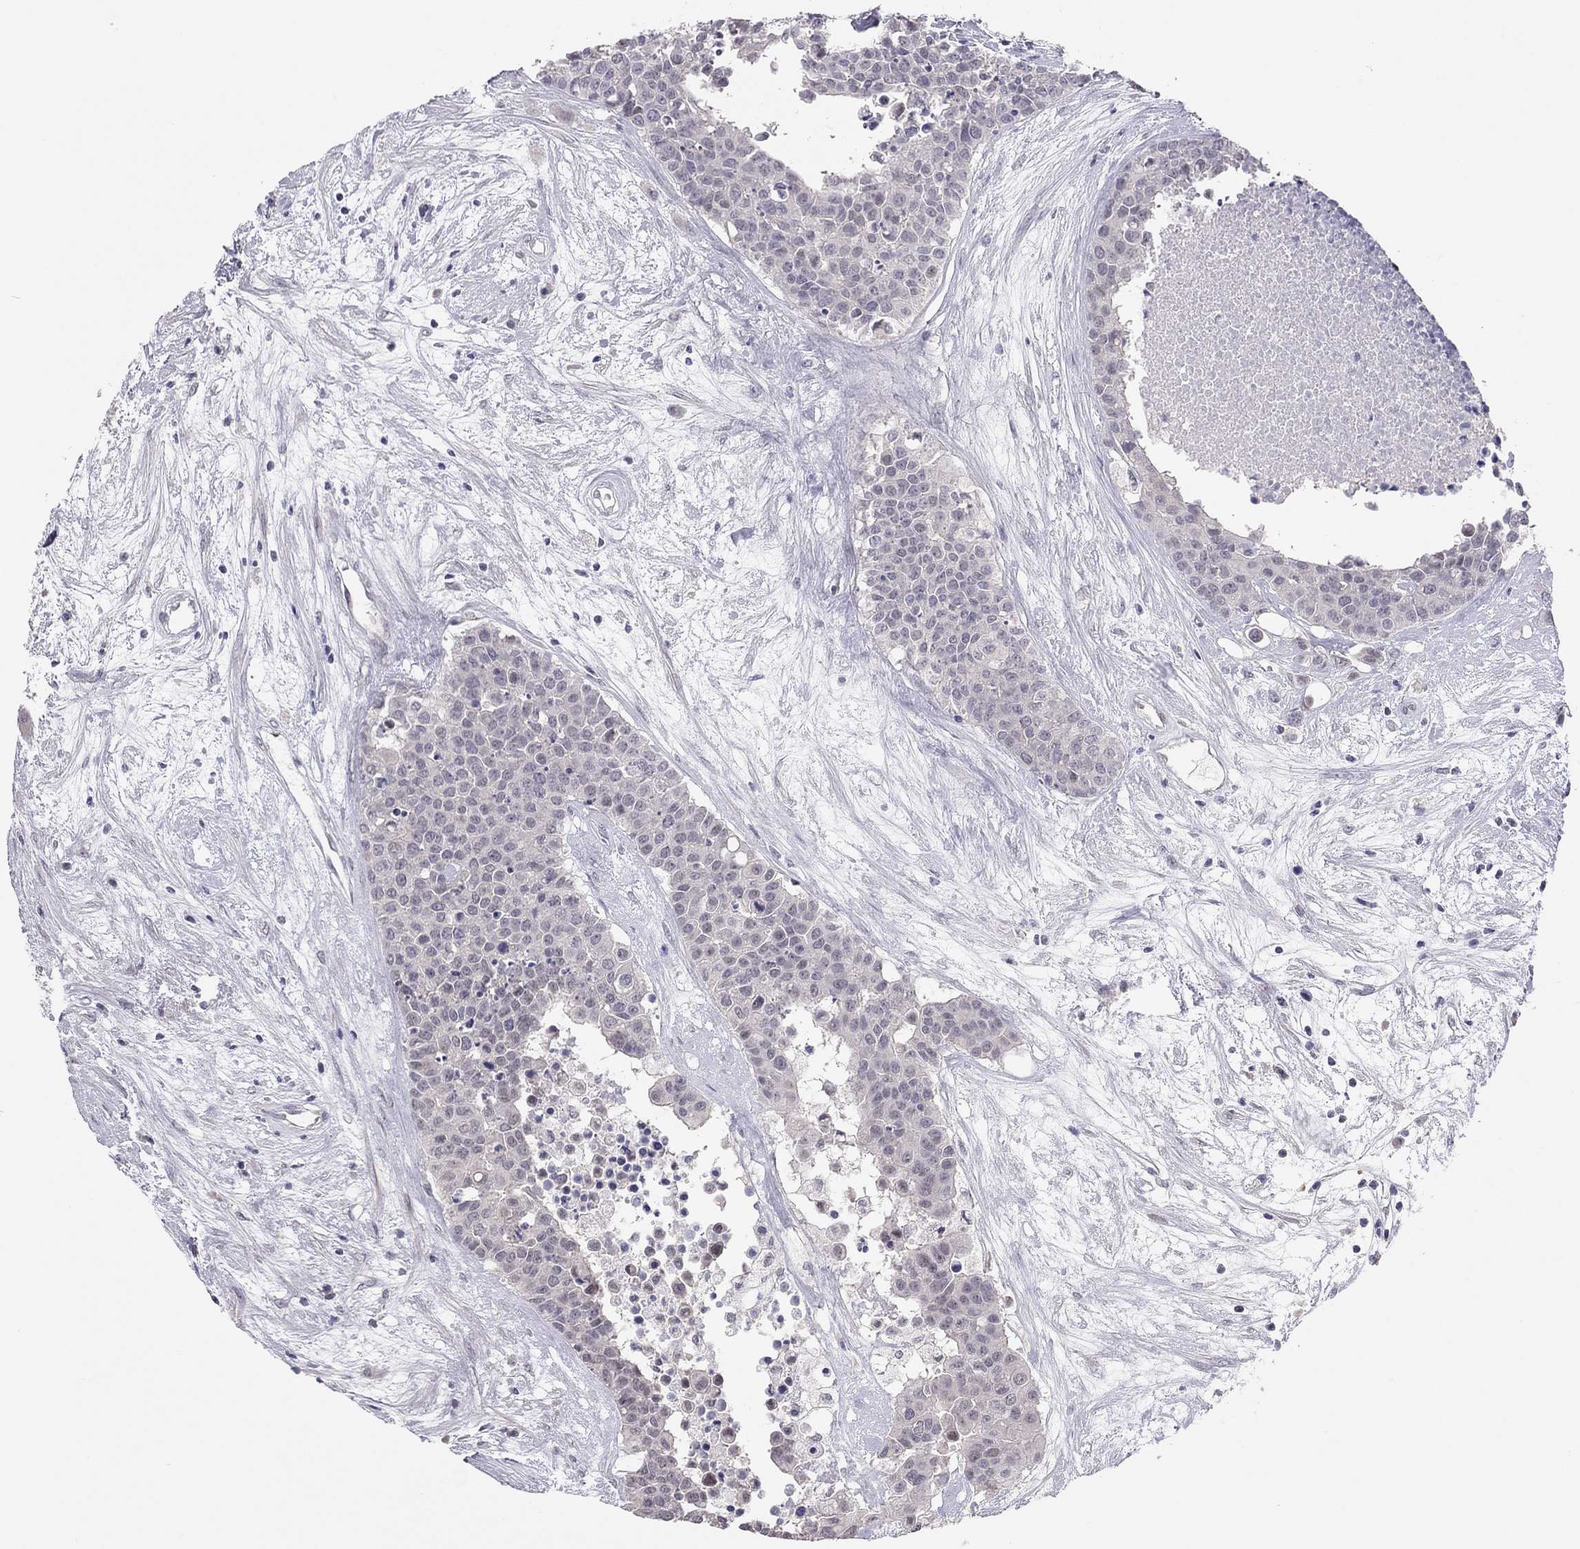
{"staining": {"intensity": "negative", "quantity": "none", "location": "none"}, "tissue": "carcinoid", "cell_type": "Tumor cells", "image_type": "cancer", "snomed": [{"axis": "morphology", "description": "Carcinoid, malignant, NOS"}, {"axis": "topography", "description": "Colon"}], "caption": "Tumor cells are negative for brown protein staining in carcinoid (malignant).", "gene": "HSF2BP", "patient": {"sex": "male", "age": 81}}